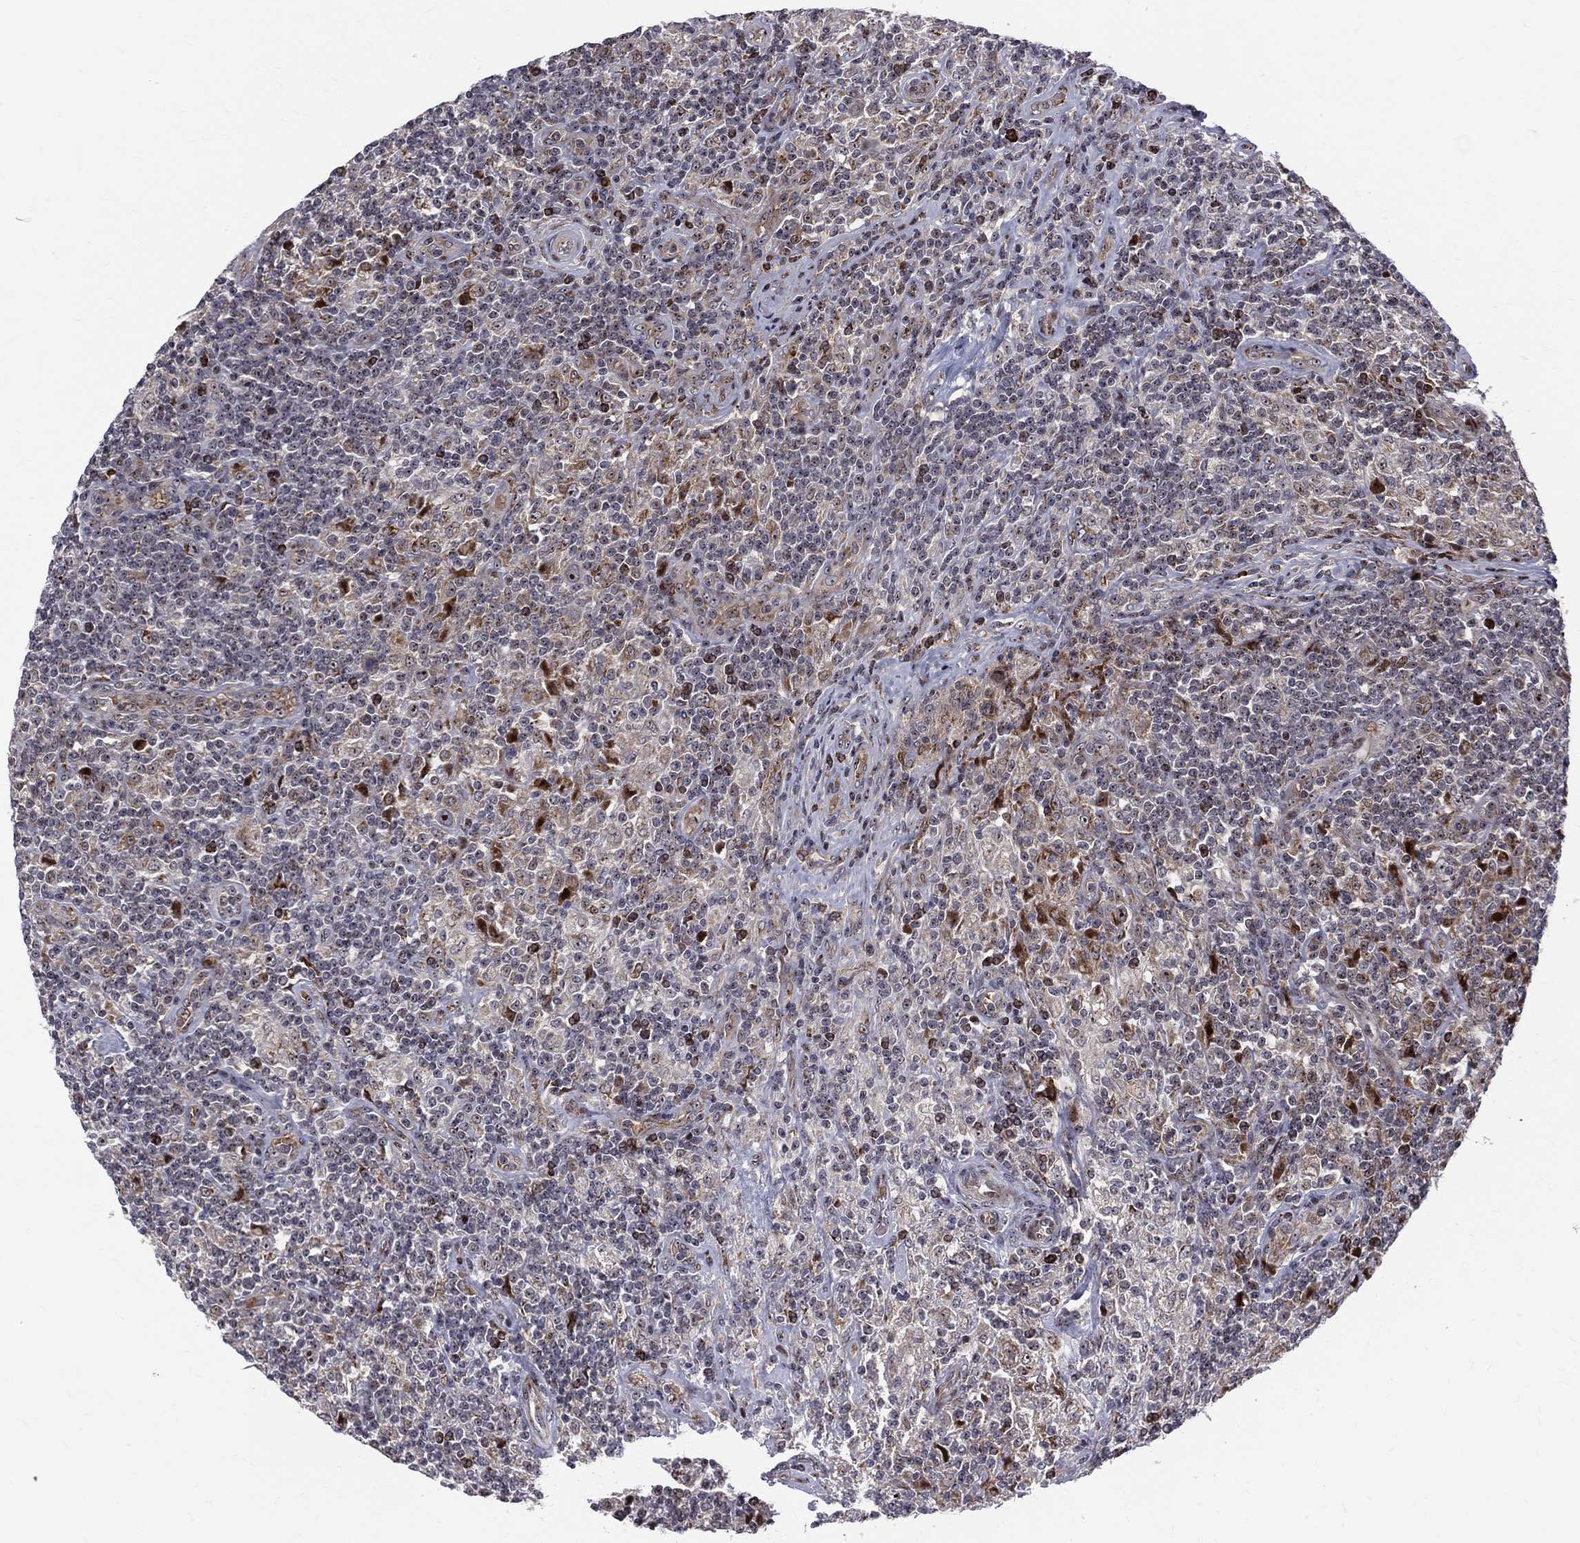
{"staining": {"intensity": "negative", "quantity": "none", "location": "none"}, "tissue": "lymphoma", "cell_type": "Tumor cells", "image_type": "cancer", "snomed": [{"axis": "morphology", "description": "Hodgkin's disease, NOS"}, {"axis": "topography", "description": "Lymph node"}], "caption": "Protein analysis of Hodgkin's disease shows no significant staining in tumor cells. (Stains: DAB immunohistochemistry (IHC) with hematoxylin counter stain, Microscopy: brightfield microscopy at high magnification).", "gene": "VHL", "patient": {"sex": "male", "age": 70}}